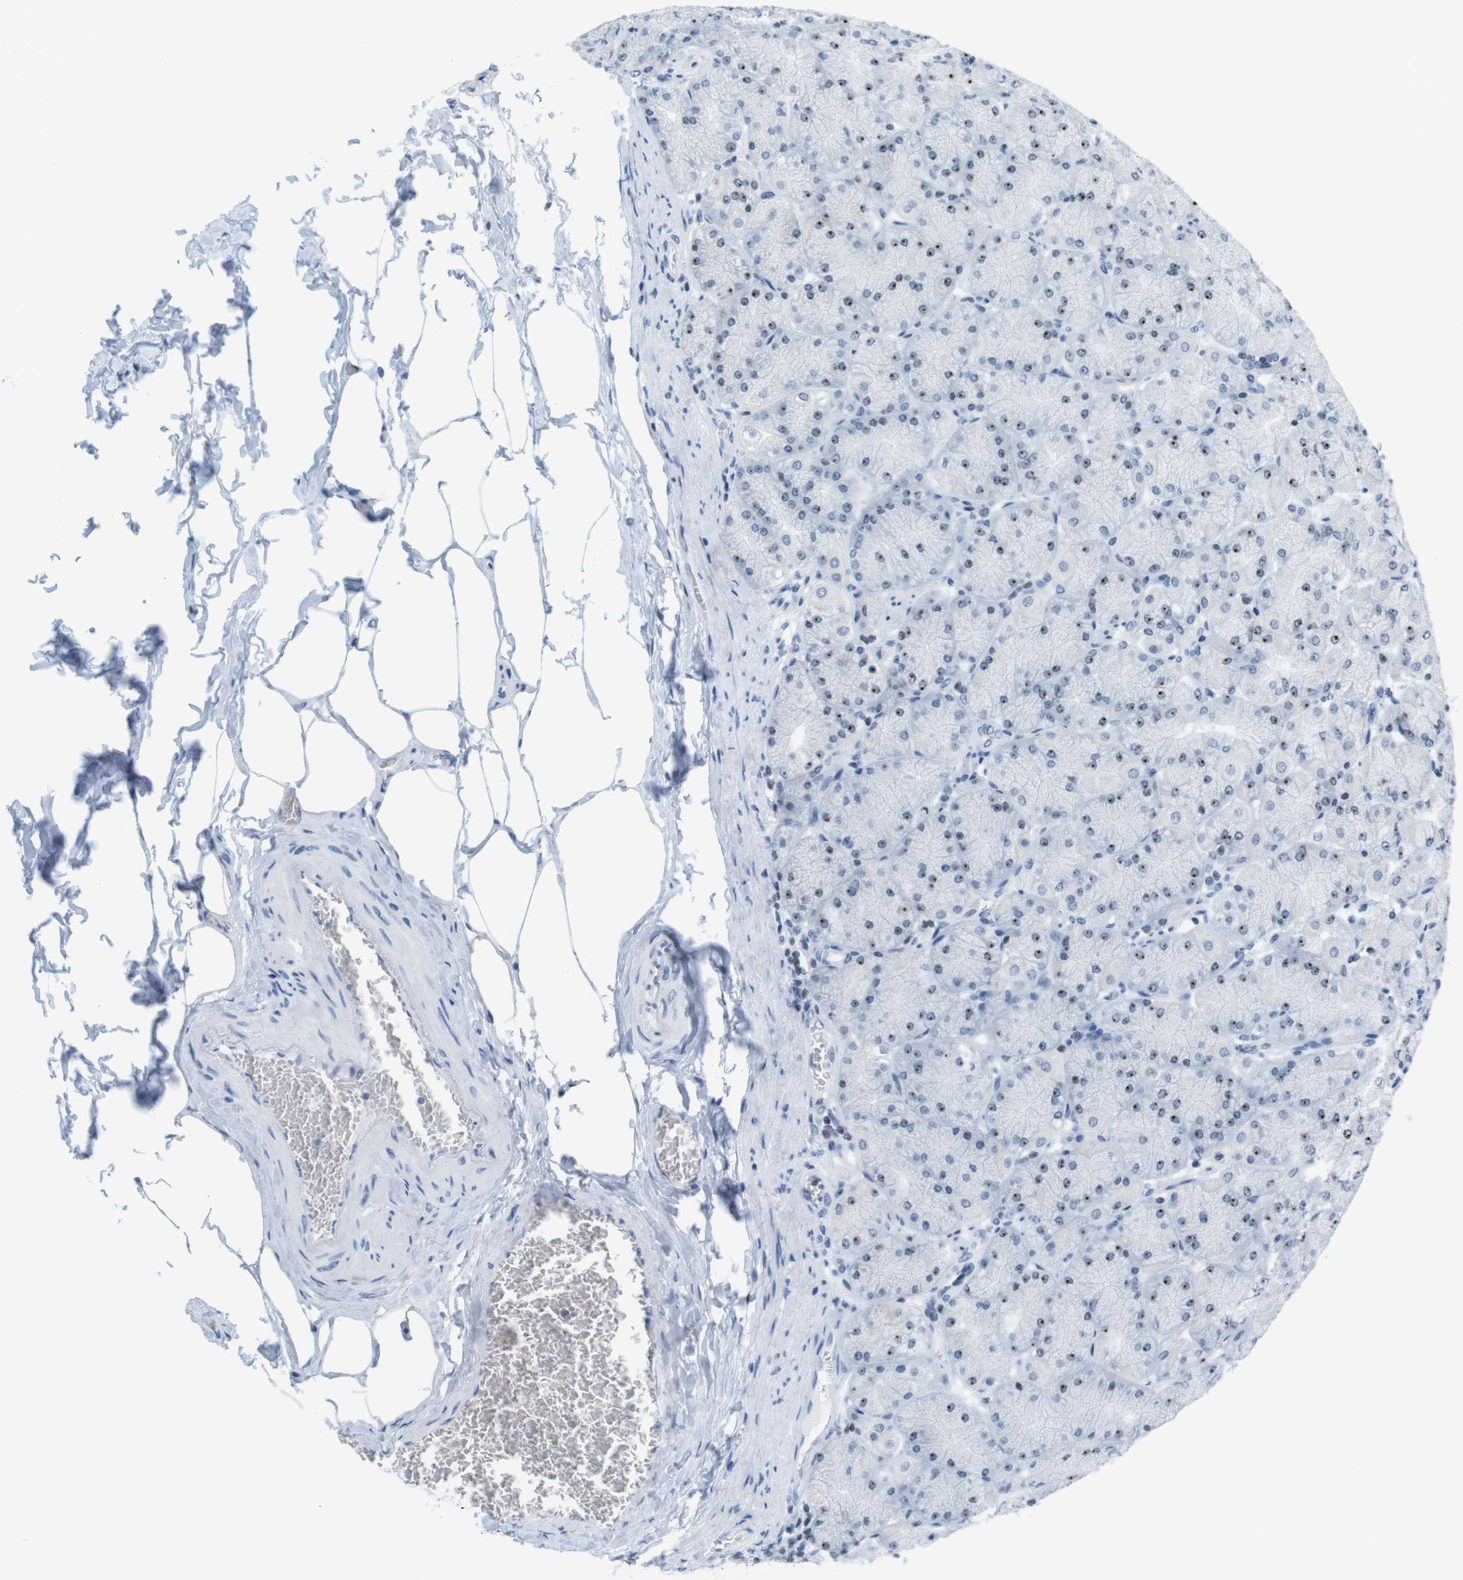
{"staining": {"intensity": "strong", "quantity": "25%-75%", "location": "nuclear"}, "tissue": "stomach", "cell_type": "Glandular cells", "image_type": "normal", "snomed": [{"axis": "morphology", "description": "Normal tissue, NOS"}, {"axis": "topography", "description": "Stomach, upper"}], "caption": "Immunohistochemical staining of normal human stomach displays strong nuclear protein staining in about 25%-75% of glandular cells. Immunohistochemistry stains the protein in brown and the nuclei are stained blue.", "gene": "NIFK", "patient": {"sex": "female", "age": 56}}